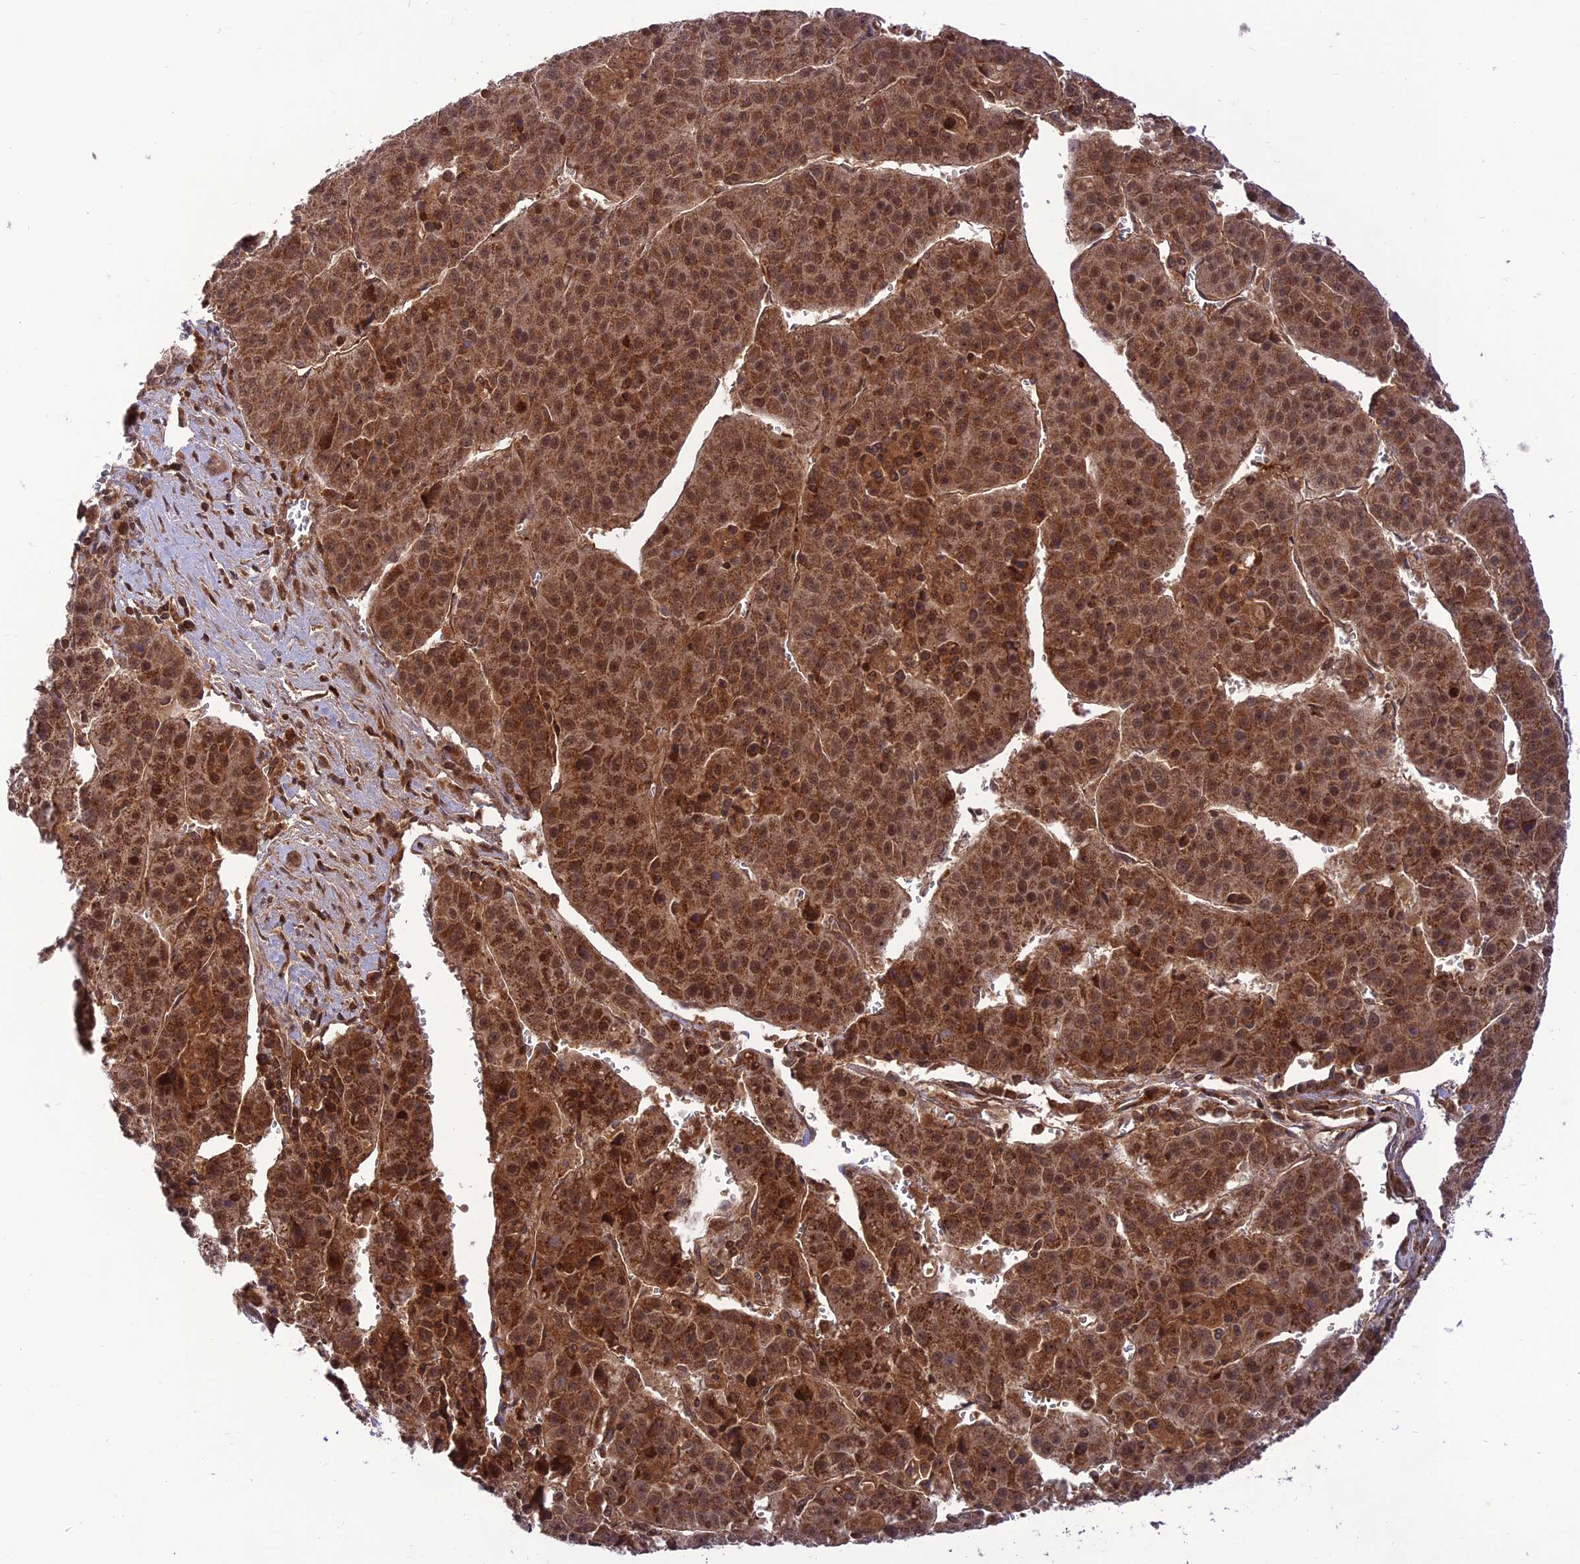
{"staining": {"intensity": "moderate", "quantity": ">75%", "location": "cytoplasmic/membranous,nuclear"}, "tissue": "liver cancer", "cell_type": "Tumor cells", "image_type": "cancer", "snomed": [{"axis": "morphology", "description": "Carcinoma, Hepatocellular, NOS"}, {"axis": "topography", "description": "Liver"}], "caption": "Immunohistochemical staining of human liver hepatocellular carcinoma exhibits moderate cytoplasmic/membranous and nuclear protein expression in approximately >75% of tumor cells.", "gene": "NDUFC1", "patient": {"sex": "female", "age": 53}}